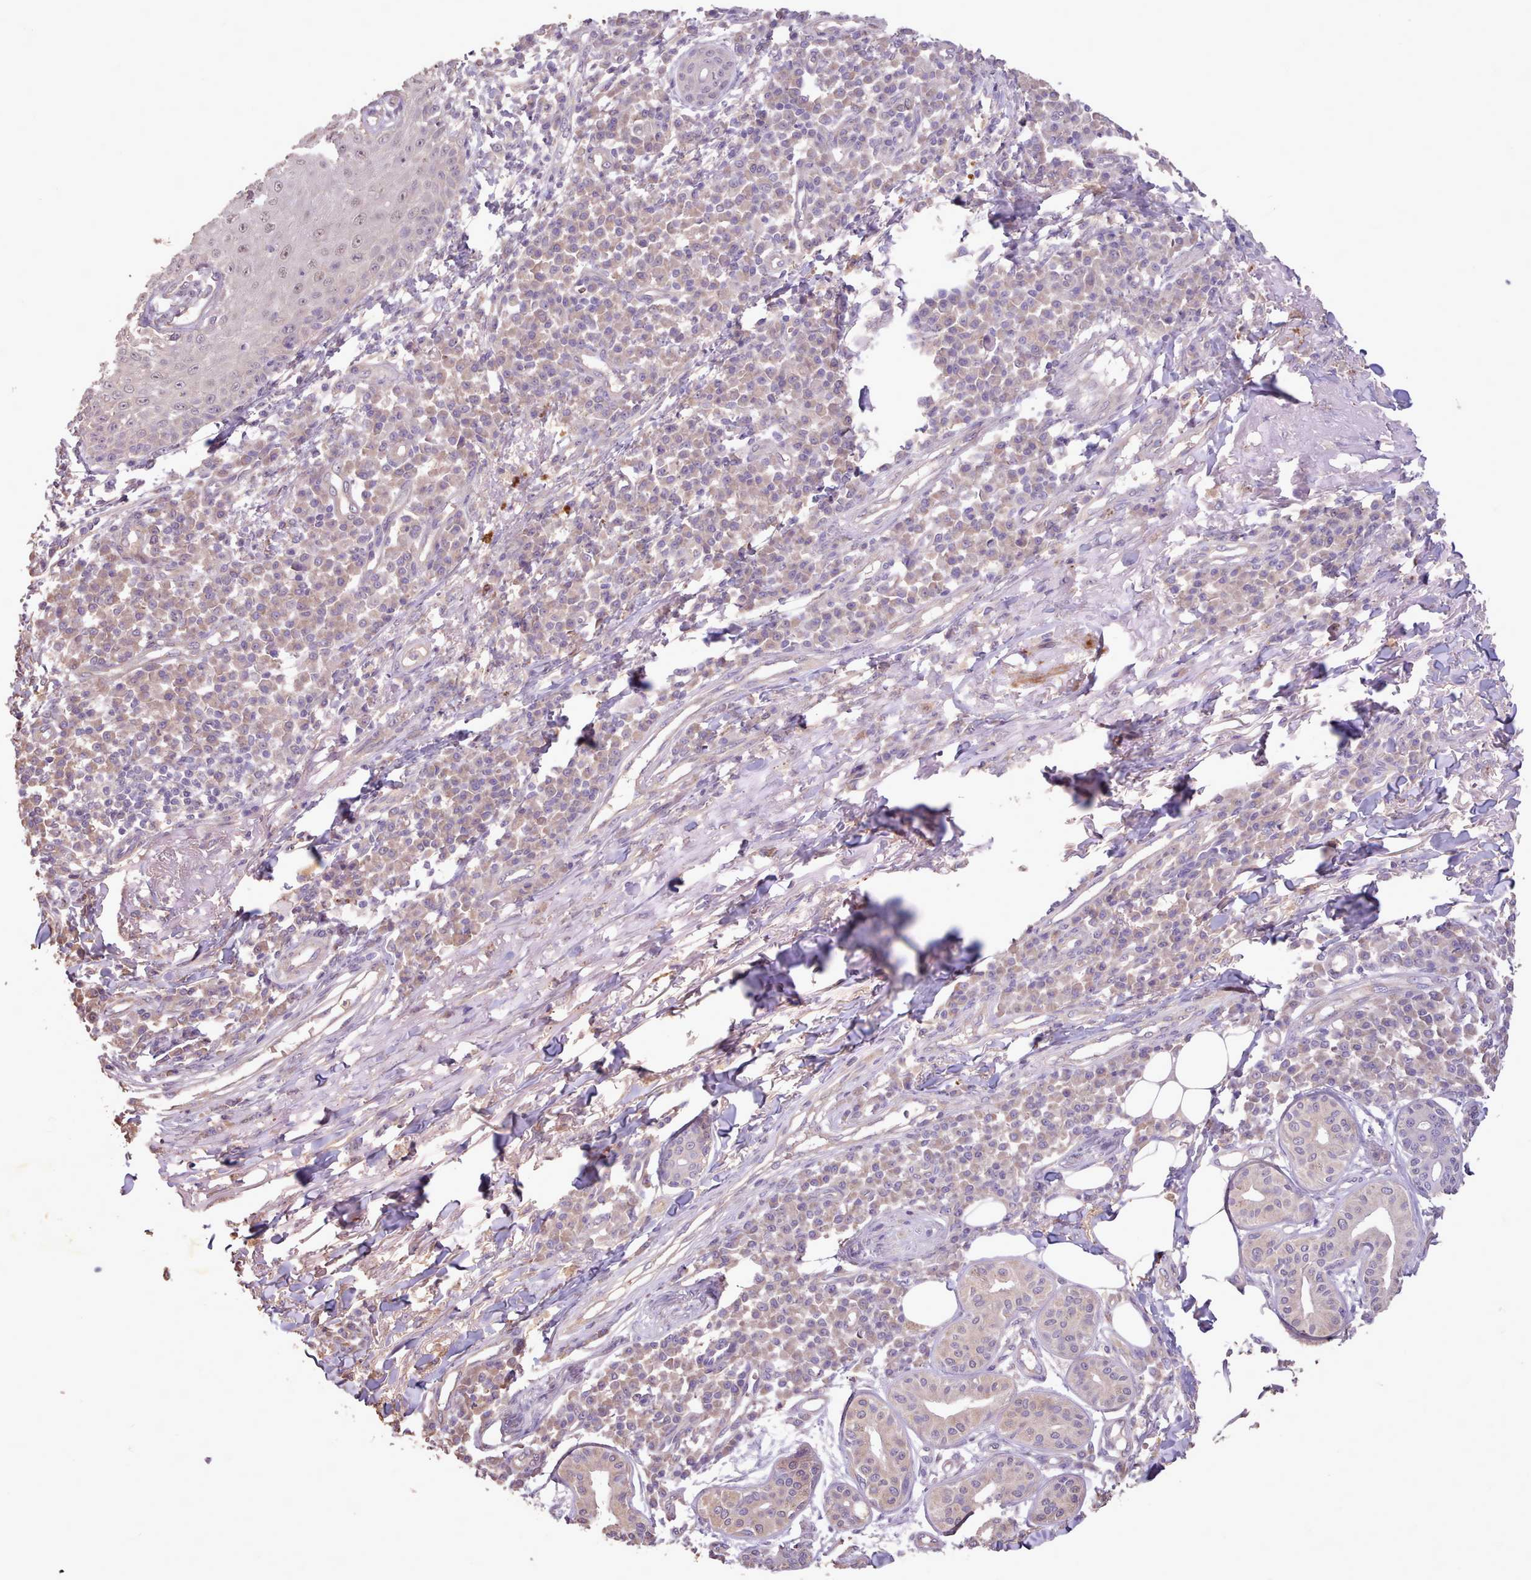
{"staining": {"intensity": "negative", "quantity": "none", "location": "none"}, "tissue": "skin cancer", "cell_type": "Tumor cells", "image_type": "cancer", "snomed": [{"axis": "morphology", "description": "Squamous cell carcinoma, NOS"}, {"axis": "topography", "description": "Skin"}], "caption": "High power microscopy photomicrograph of an immunohistochemistry image of squamous cell carcinoma (skin), revealing no significant positivity in tumor cells.", "gene": "ZNF607", "patient": {"sex": "male", "age": 71}}